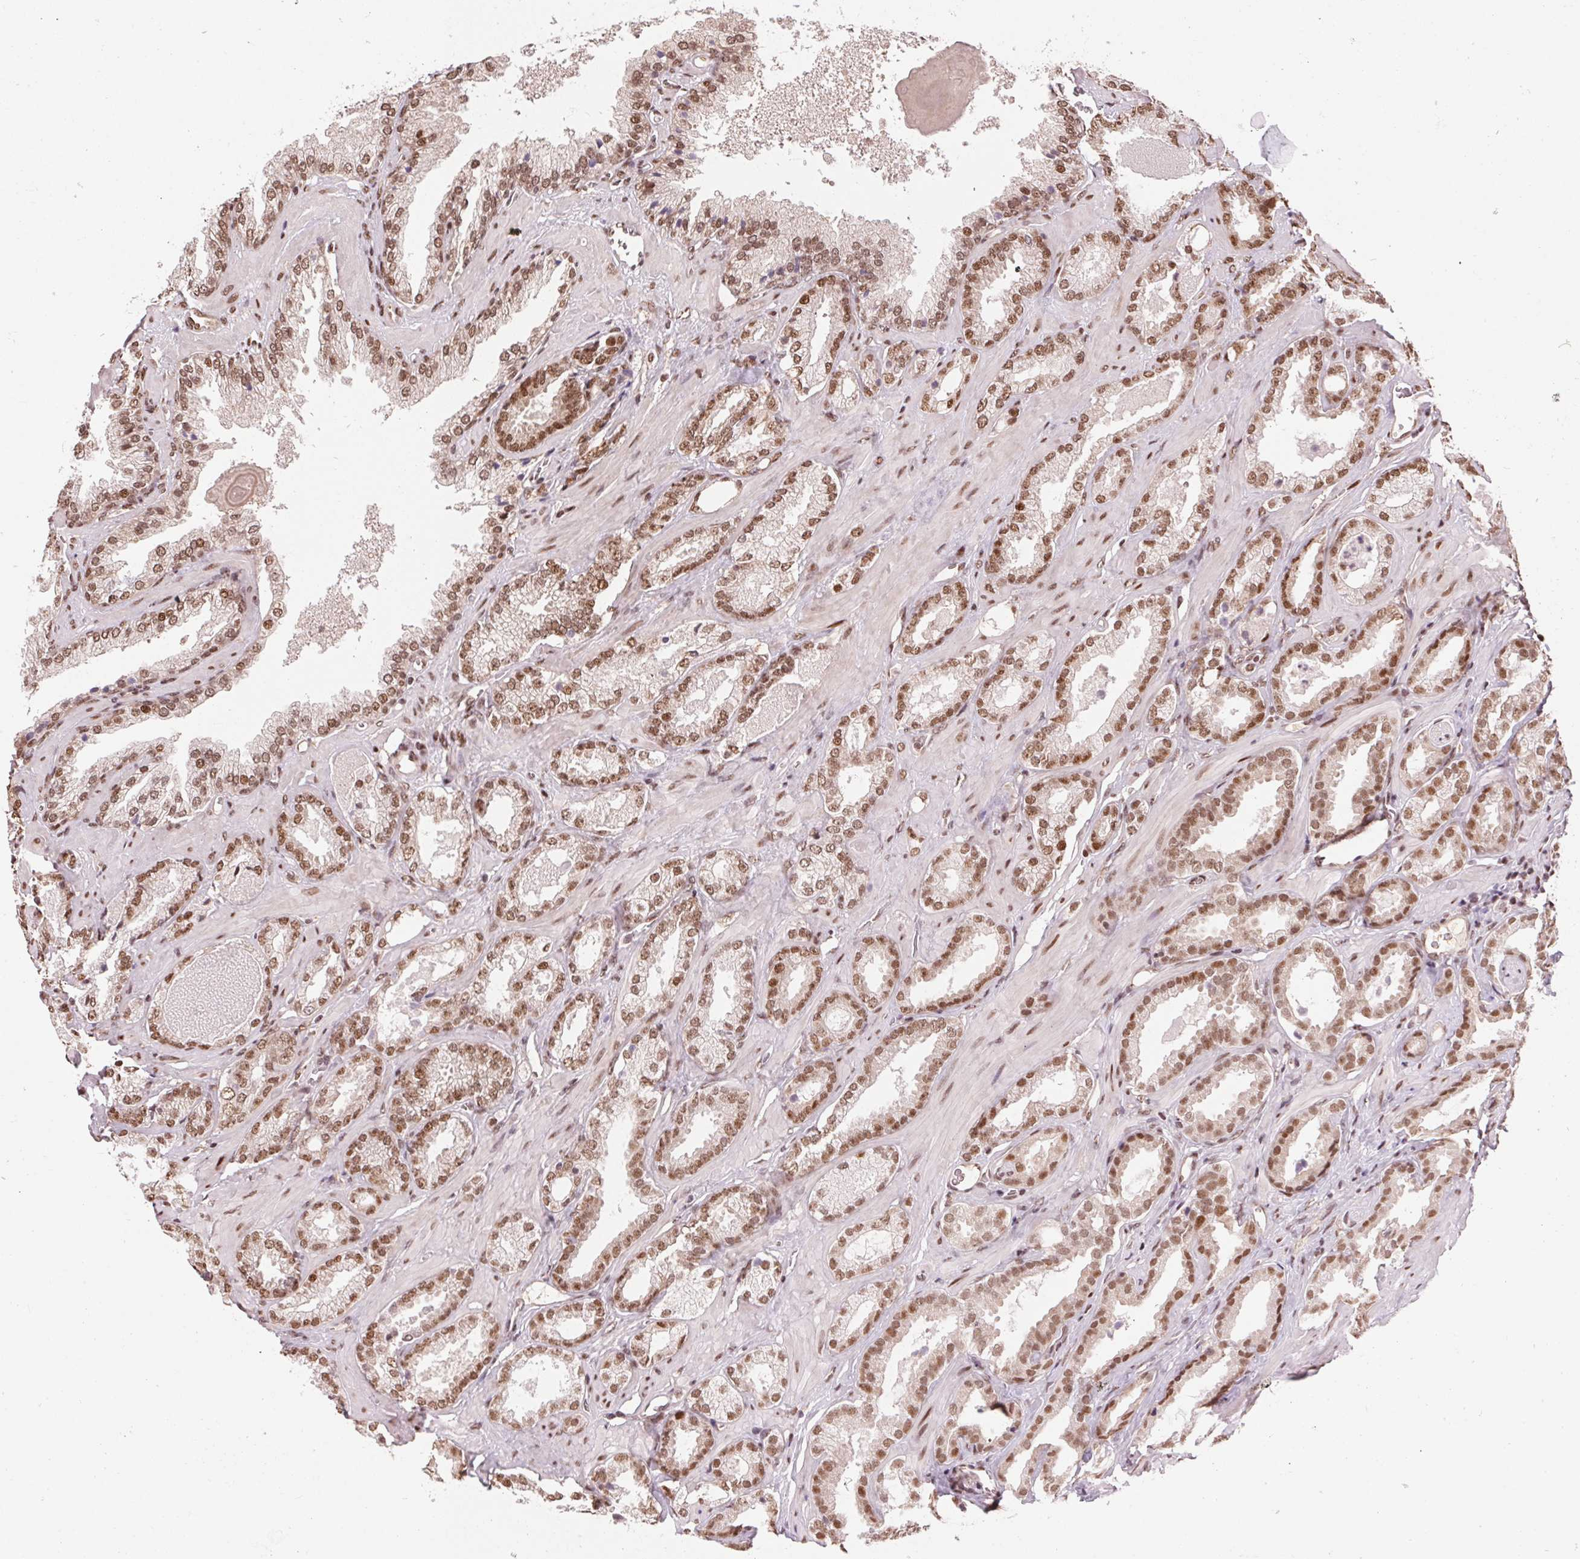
{"staining": {"intensity": "moderate", "quantity": ">75%", "location": "nuclear"}, "tissue": "prostate cancer", "cell_type": "Tumor cells", "image_type": "cancer", "snomed": [{"axis": "morphology", "description": "Adenocarcinoma, Low grade"}, {"axis": "topography", "description": "Prostate"}], "caption": "Low-grade adenocarcinoma (prostate) was stained to show a protein in brown. There is medium levels of moderate nuclear expression in approximately >75% of tumor cells. The protein is stained brown, and the nuclei are stained in blue (DAB IHC with brightfield microscopy, high magnification).", "gene": "RAD23A", "patient": {"sex": "male", "age": 62}}